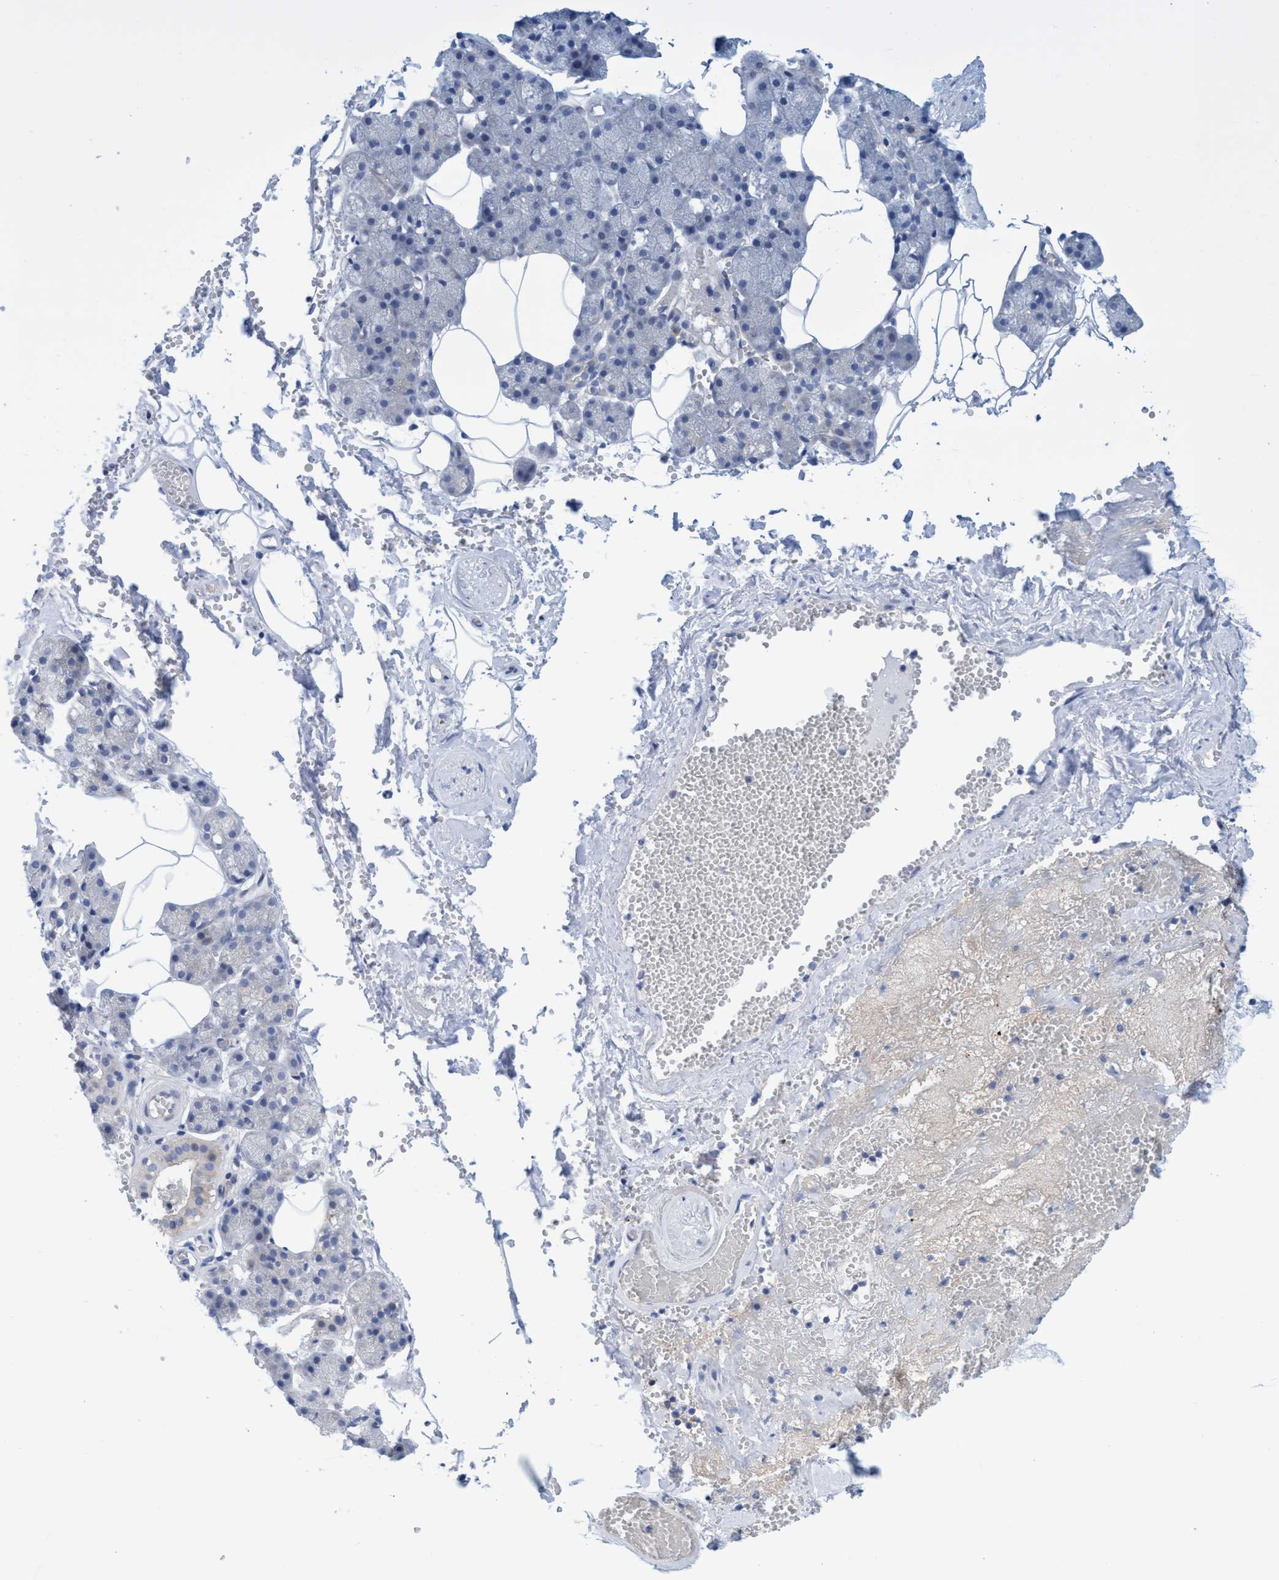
{"staining": {"intensity": "negative", "quantity": "none", "location": "none"}, "tissue": "salivary gland", "cell_type": "Glandular cells", "image_type": "normal", "snomed": [{"axis": "morphology", "description": "Normal tissue, NOS"}, {"axis": "topography", "description": "Salivary gland"}], "caption": "Immunohistochemistry photomicrograph of benign salivary gland: salivary gland stained with DAB (3,3'-diaminobenzidine) exhibits no significant protein positivity in glandular cells.", "gene": "R3HCC1", "patient": {"sex": "male", "age": 62}}